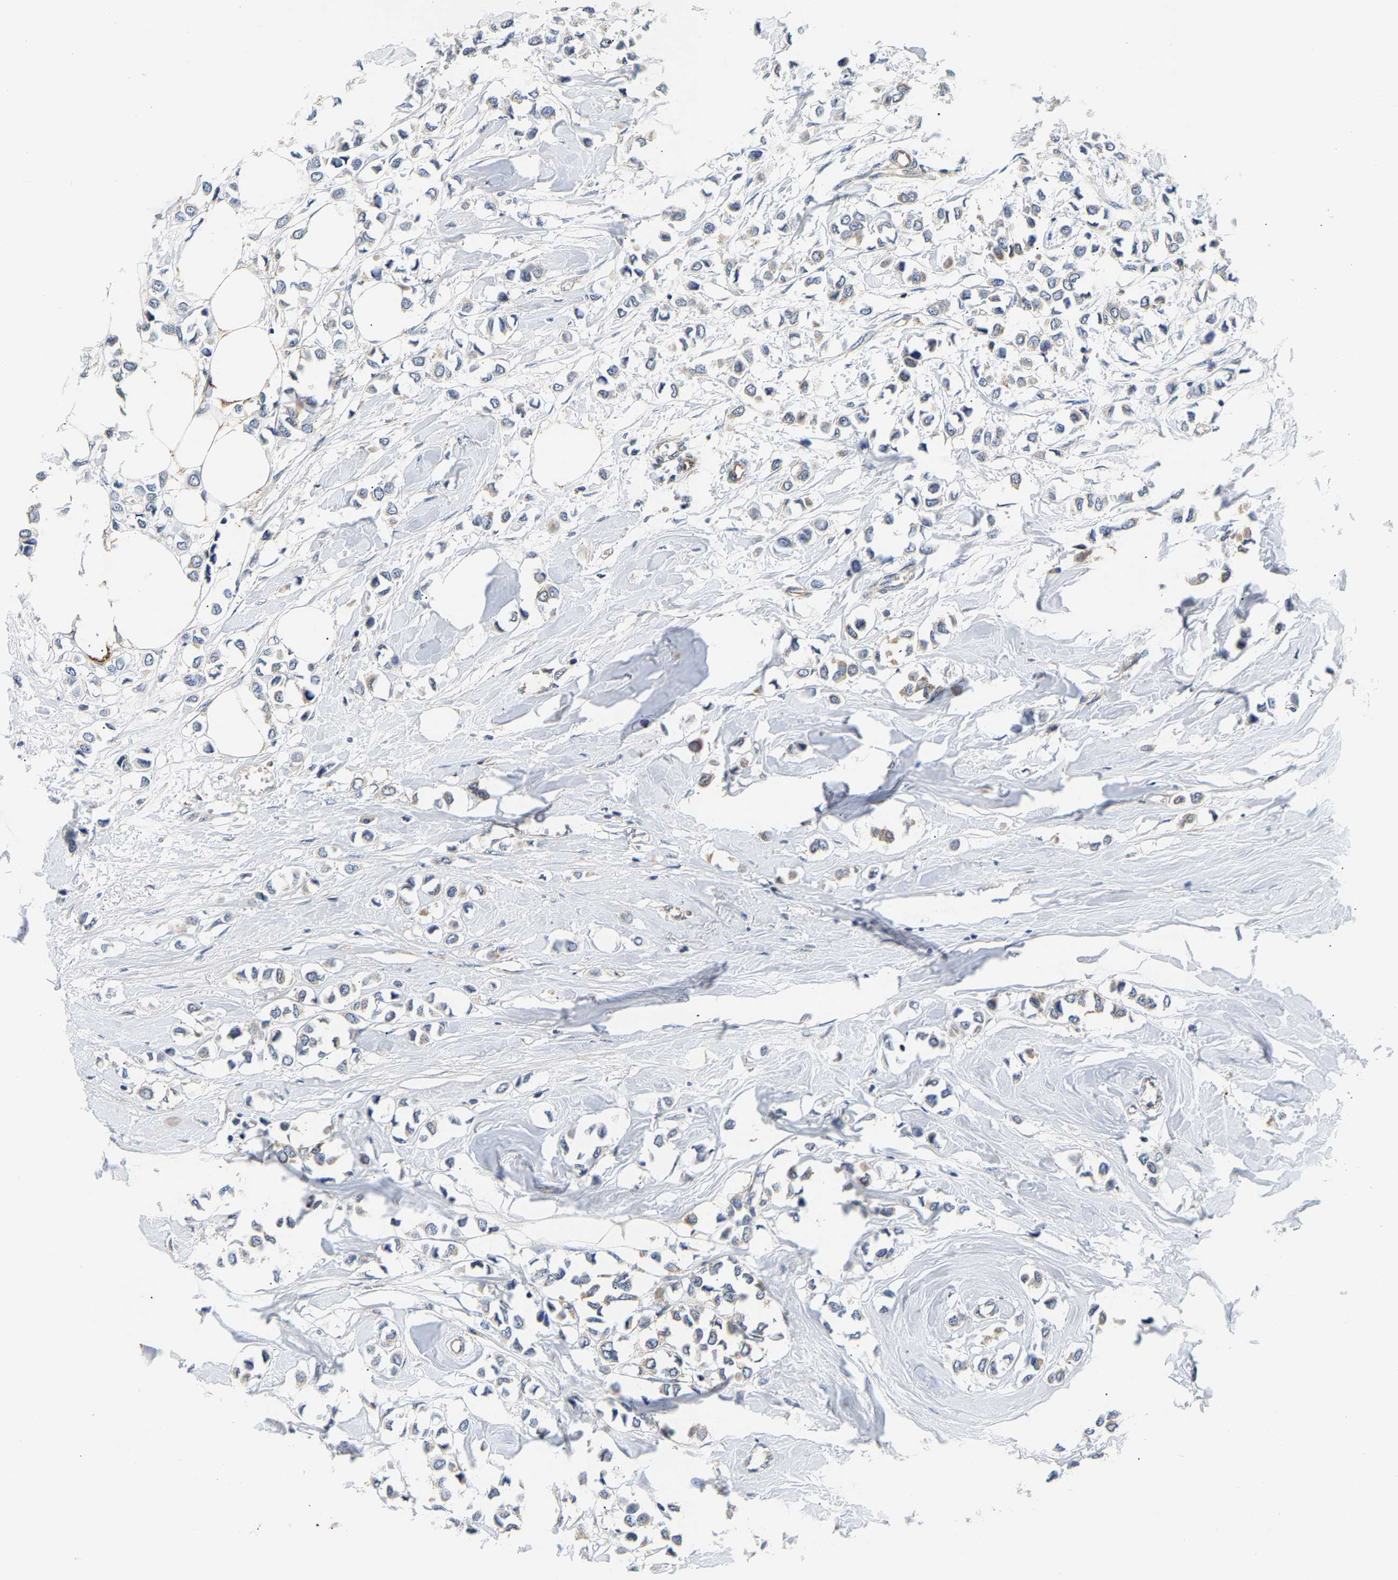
{"staining": {"intensity": "weak", "quantity": "25%-75%", "location": "cytoplasmic/membranous"}, "tissue": "breast cancer", "cell_type": "Tumor cells", "image_type": "cancer", "snomed": [{"axis": "morphology", "description": "Lobular carcinoma"}, {"axis": "topography", "description": "Breast"}], "caption": "DAB immunohistochemical staining of breast cancer (lobular carcinoma) exhibits weak cytoplasmic/membranous protein staining in approximately 25%-75% of tumor cells.", "gene": "PPID", "patient": {"sex": "female", "age": 51}}